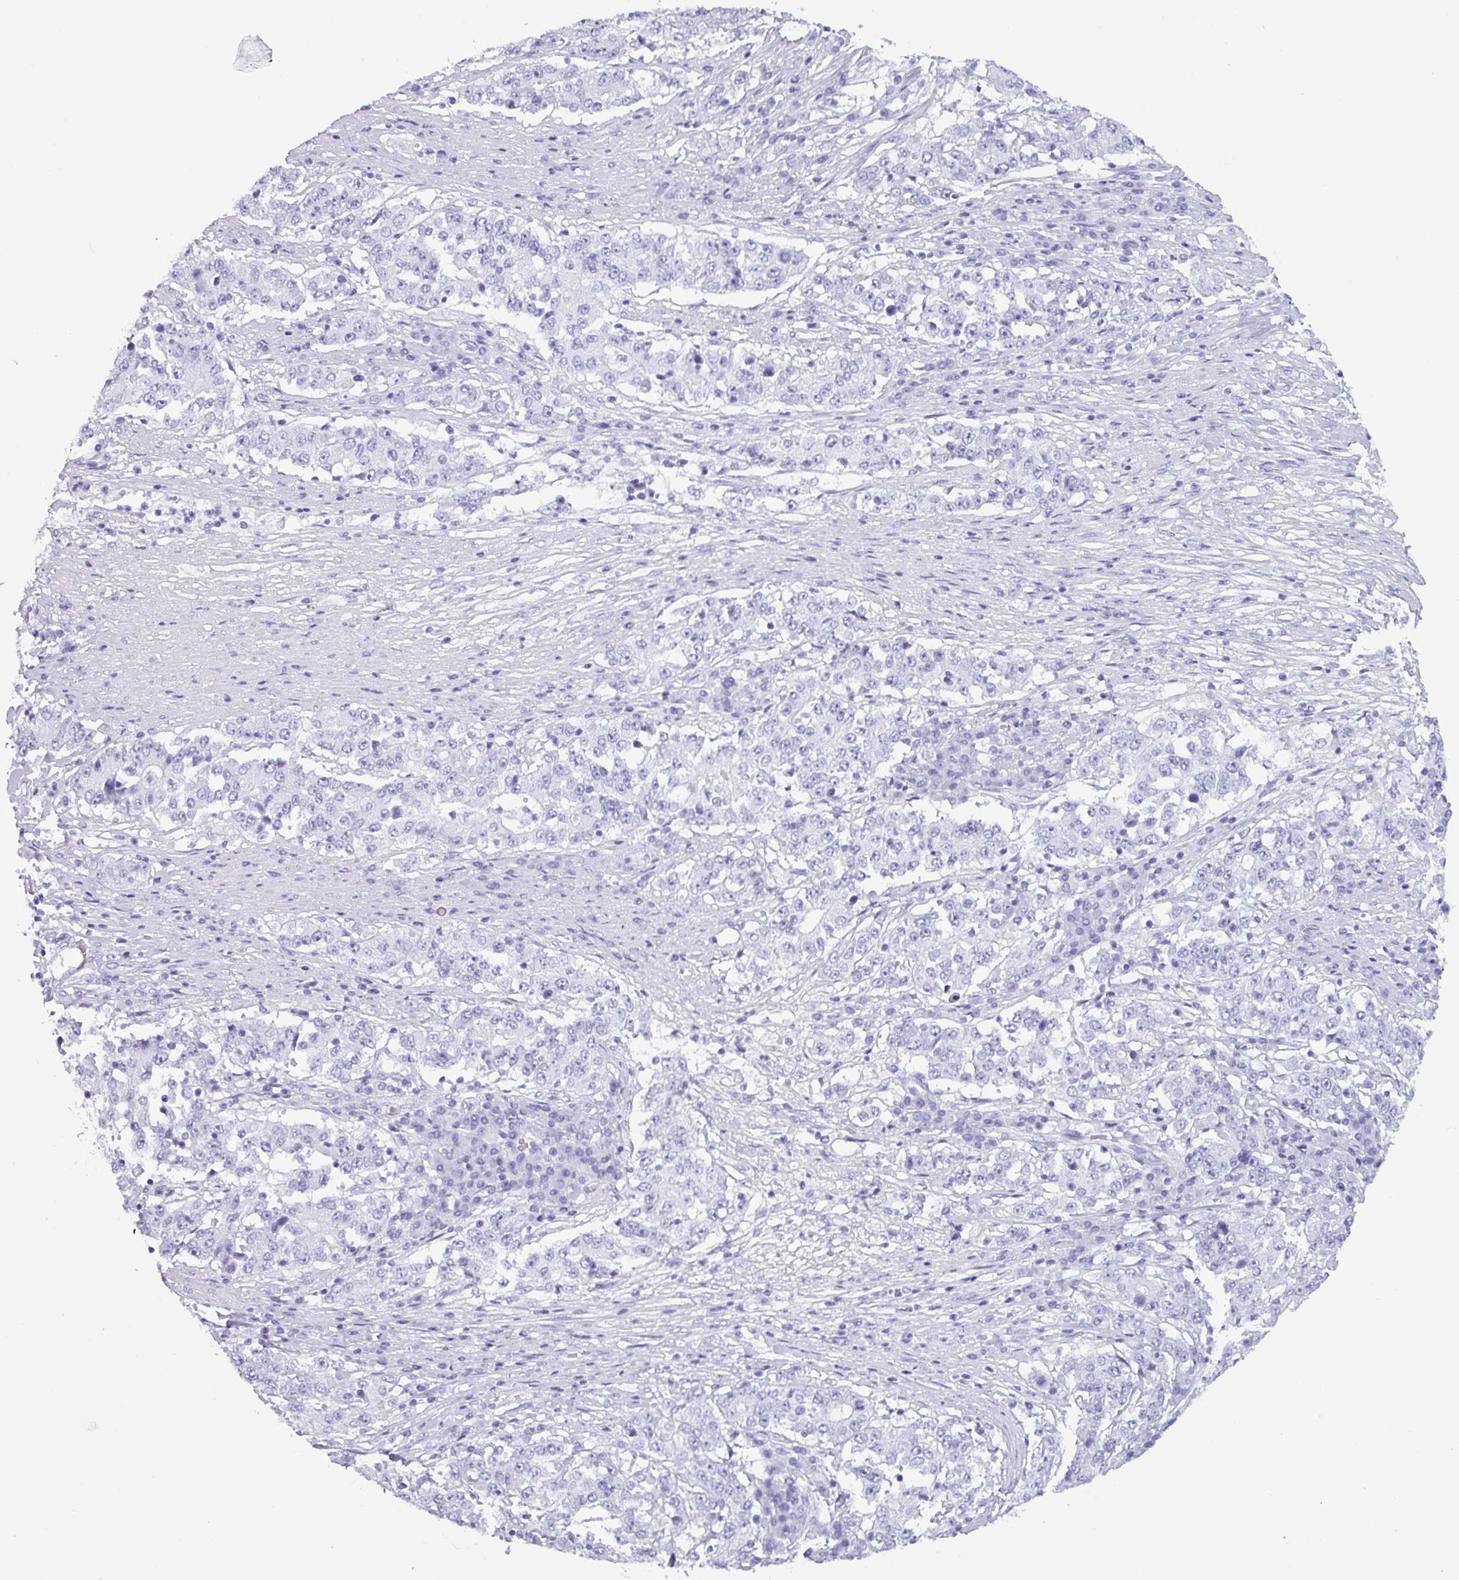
{"staining": {"intensity": "negative", "quantity": "none", "location": "none"}, "tissue": "stomach cancer", "cell_type": "Tumor cells", "image_type": "cancer", "snomed": [{"axis": "morphology", "description": "Adenocarcinoma, NOS"}, {"axis": "topography", "description": "Stomach"}], "caption": "Protein analysis of stomach cancer (adenocarcinoma) shows no significant expression in tumor cells. (DAB (3,3'-diaminobenzidine) immunohistochemistry with hematoxylin counter stain).", "gene": "CRYBB2", "patient": {"sex": "male", "age": 59}}